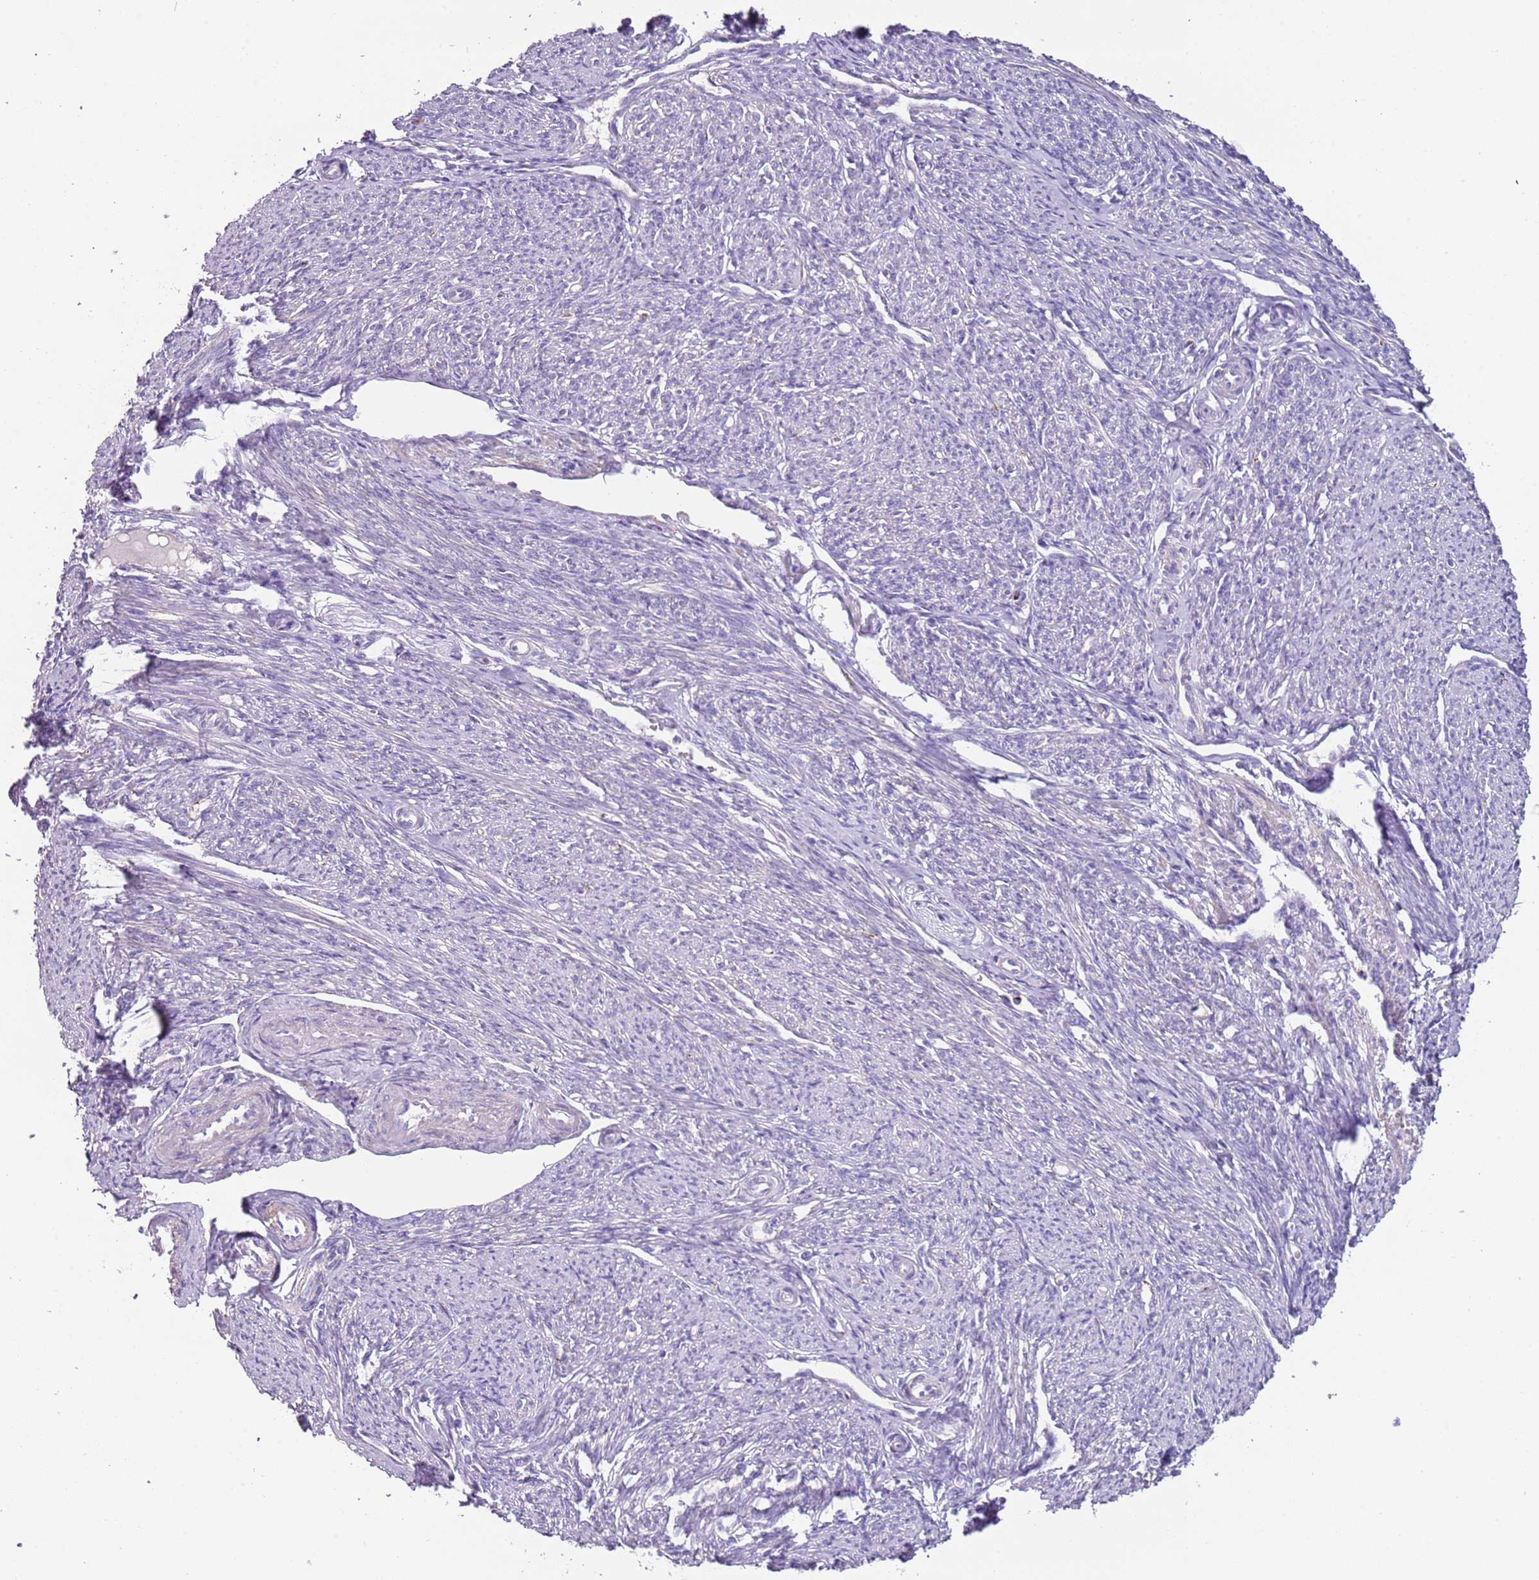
{"staining": {"intensity": "weak", "quantity": "25%-75%", "location": "cytoplasmic/membranous"}, "tissue": "smooth muscle", "cell_type": "Smooth muscle cells", "image_type": "normal", "snomed": [{"axis": "morphology", "description": "Normal tissue, NOS"}, {"axis": "topography", "description": "Smooth muscle"}, {"axis": "topography", "description": "Uterus"}], "caption": "Protein analysis of unremarkable smooth muscle shows weak cytoplasmic/membranous expression in about 25%-75% of smooth muscle cells.", "gene": "LRRN3", "patient": {"sex": "female", "age": 59}}